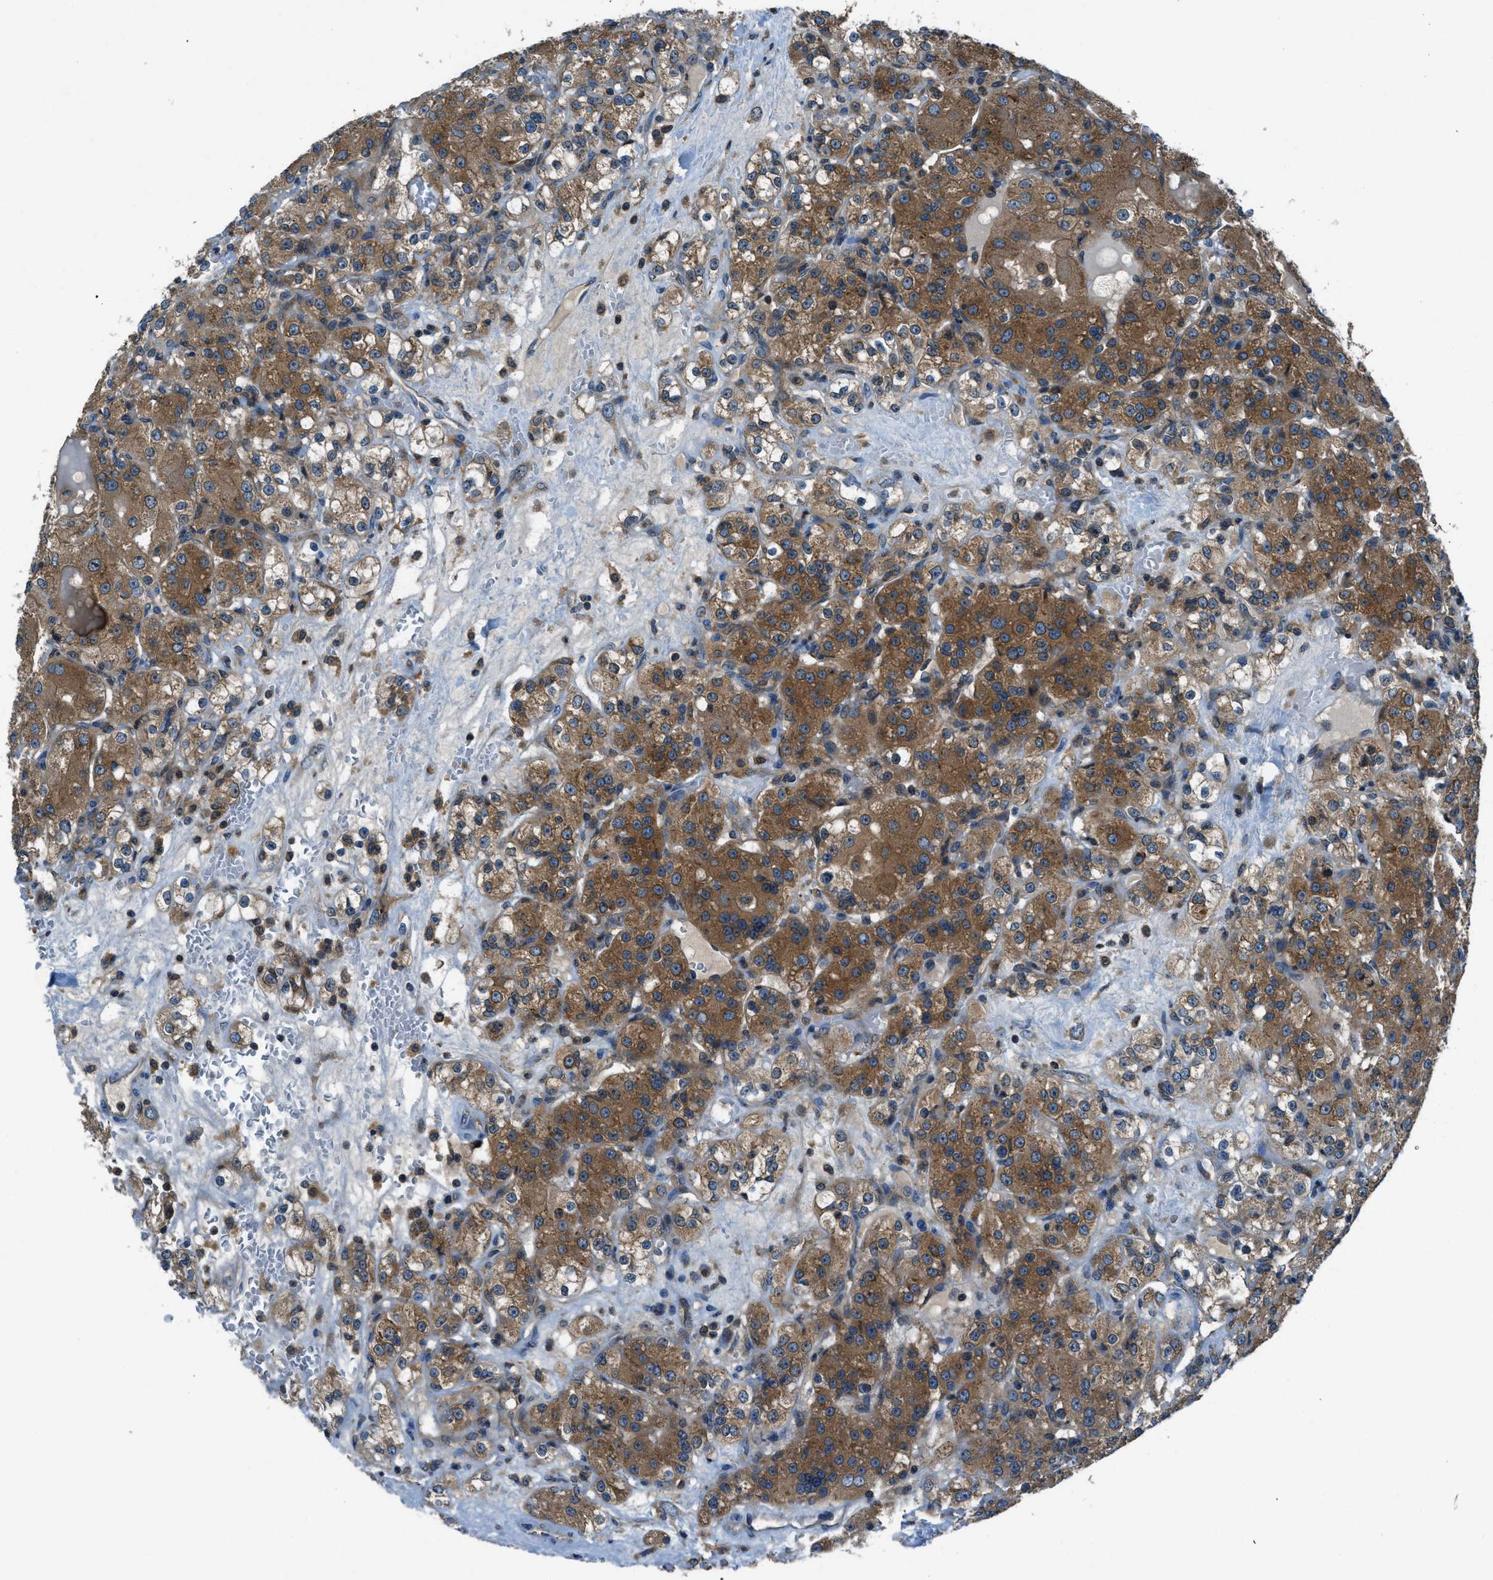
{"staining": {"intensity": "moderate", "quantity": ">75%", "location": "cytoplasmic/membranous"}, "tissue": "renal cancer", "cell_type": "Tumor cells", "image_type": "cancer", "snomed": [{"axis": "morphology", "description": "Normal tissue, NOS"}, {"axis": "morphology", "description": "Adenocarcinoma, NOS"}, {"axis": "topography", "description": "Kidney"}], "caption": "Protein staining reveals moderate cytoplasmic/membranous expression in about >75% of tumor cells in renal cancer.", "gene": "ARFGAP2", "patient": {"sex": "male", "age": 61}}